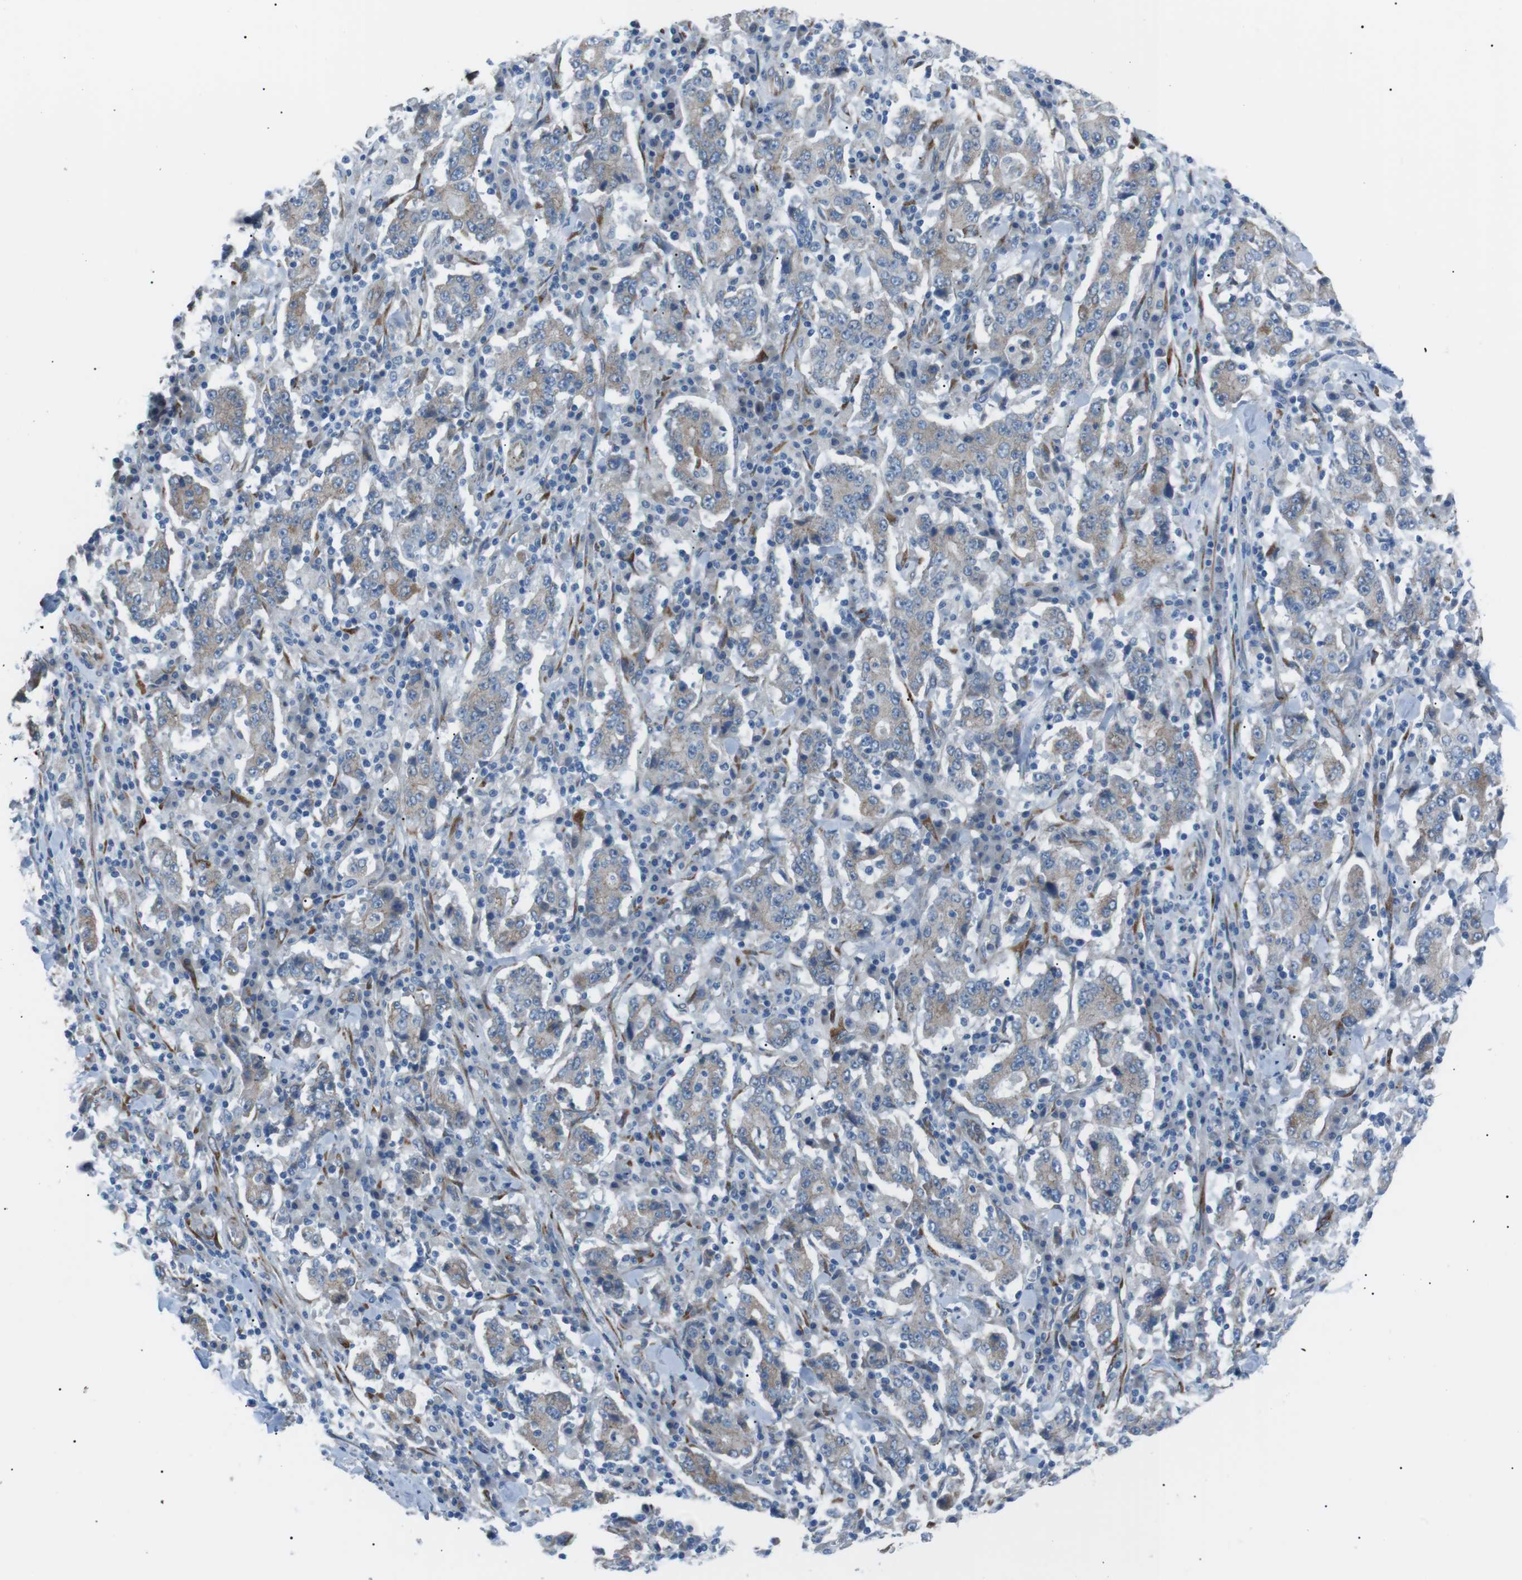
{"staining": {"intensity": "weak", "quantity": ">75%", "location": "cytoplasmic/membranous"}, "tissue": "stomach cancer", "cell_type": "Tumor cells", "image_type": "cancer", "snomed": [{"axis": "morphology", "description": "Normal tissue, NOS"}, {"axis": "morphology", "description": "Adenocarcinoma, NOS"}, {"axis": "topography", "description": "Stomach, upper"}, {"axis": "topography", "description": "Stomach"}], "caption": "This is a histology image of IHC staining of stomach cancer (adenocarcinoma), which shows weak expression in the cytoplasmic/membranous of tumor cells.", "gene": "MTARC2", "patient": {"sex": "male", "age": 59}}